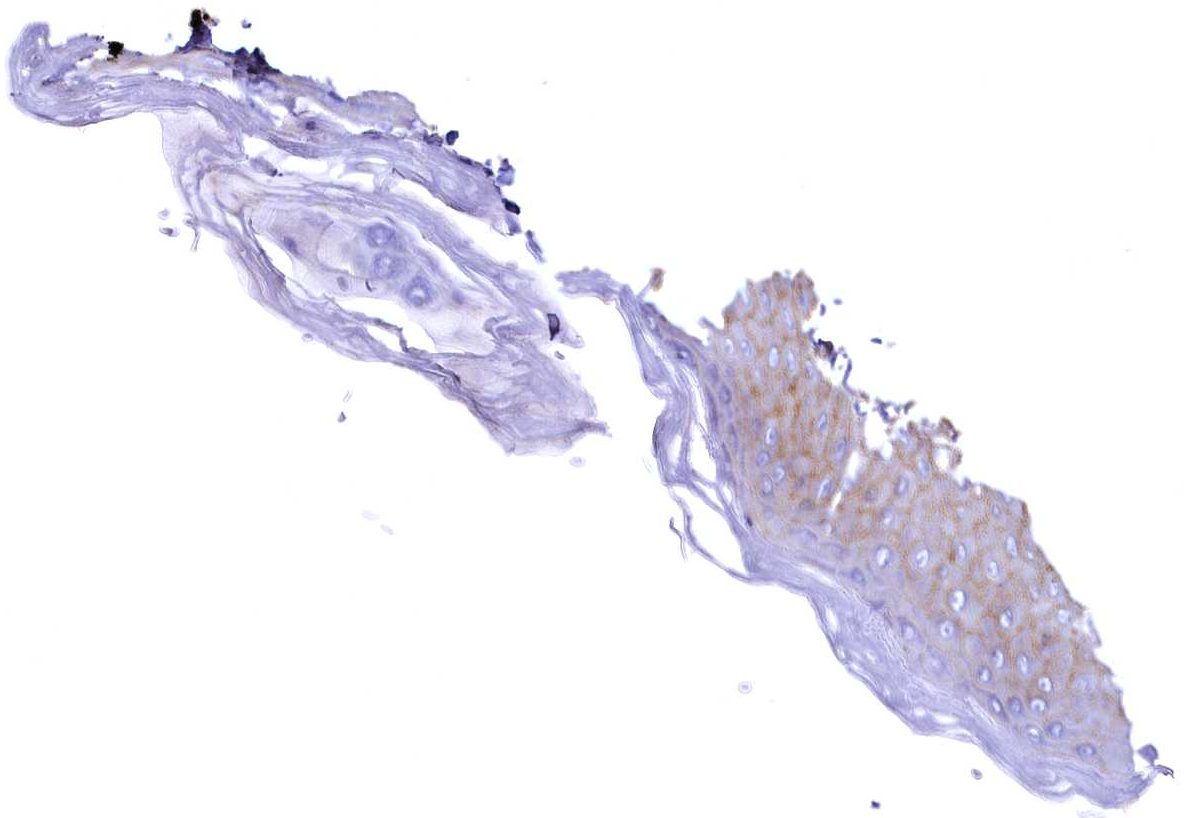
{"staining": {"intensity": "moderate", "quantity": ">75%", "location": "cytoplasmic/membranous"}, "tissue": "skin", "cell_type": "Epidermal cells", "image_type": "normal", "snomed": [{"axis": "morphology", "description": "Normal tissue, NOS"}, {"axis": "topography", "description": "Anal"}], "caption": "Immunohistochemical staining of normal skin displays moderate cytoplasmic/membranous protein staining in about >75% of epidermal cells.", "gene": "THBS1", "patient": {"sex": "male", "age": 44}}